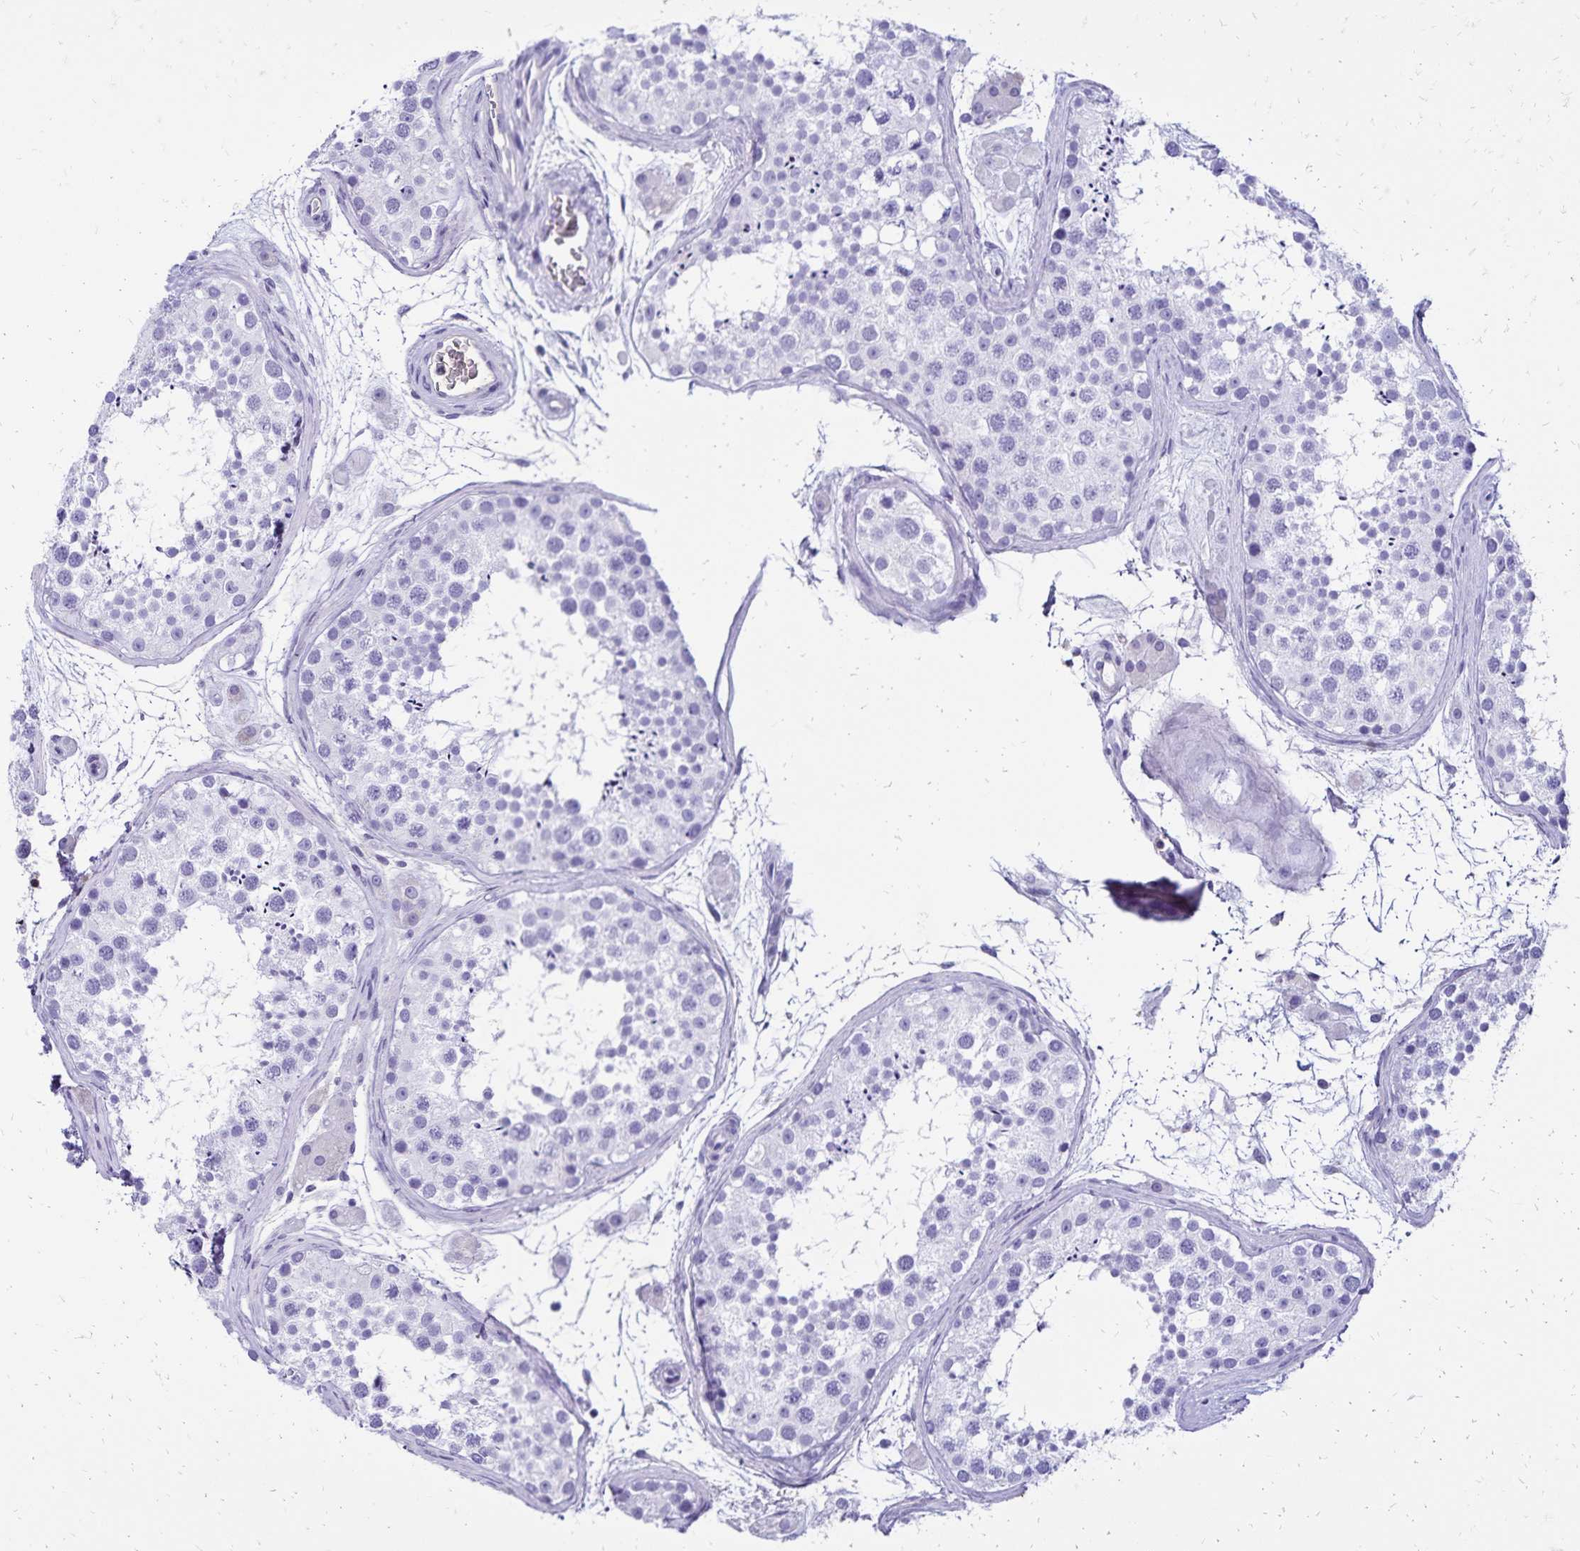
{"staining": {"intensity": "negative", "quantity": "none", "location": "none"}, "tissue": "testis", "cell_type": "Cells in seminiferous ducts", "image_type": "normal", "snomed": [{"axis": "morphology", "description": "Normal tissue, NOS"}, {"axis": "topography", "description": "Testis"}], "caption": "Immunohistochemical staining of normal human testis exhibits no significant staining in cells in seminiferous ducts.", "gene": "CD27", "patient": {"sex": "male", "age": 41}}